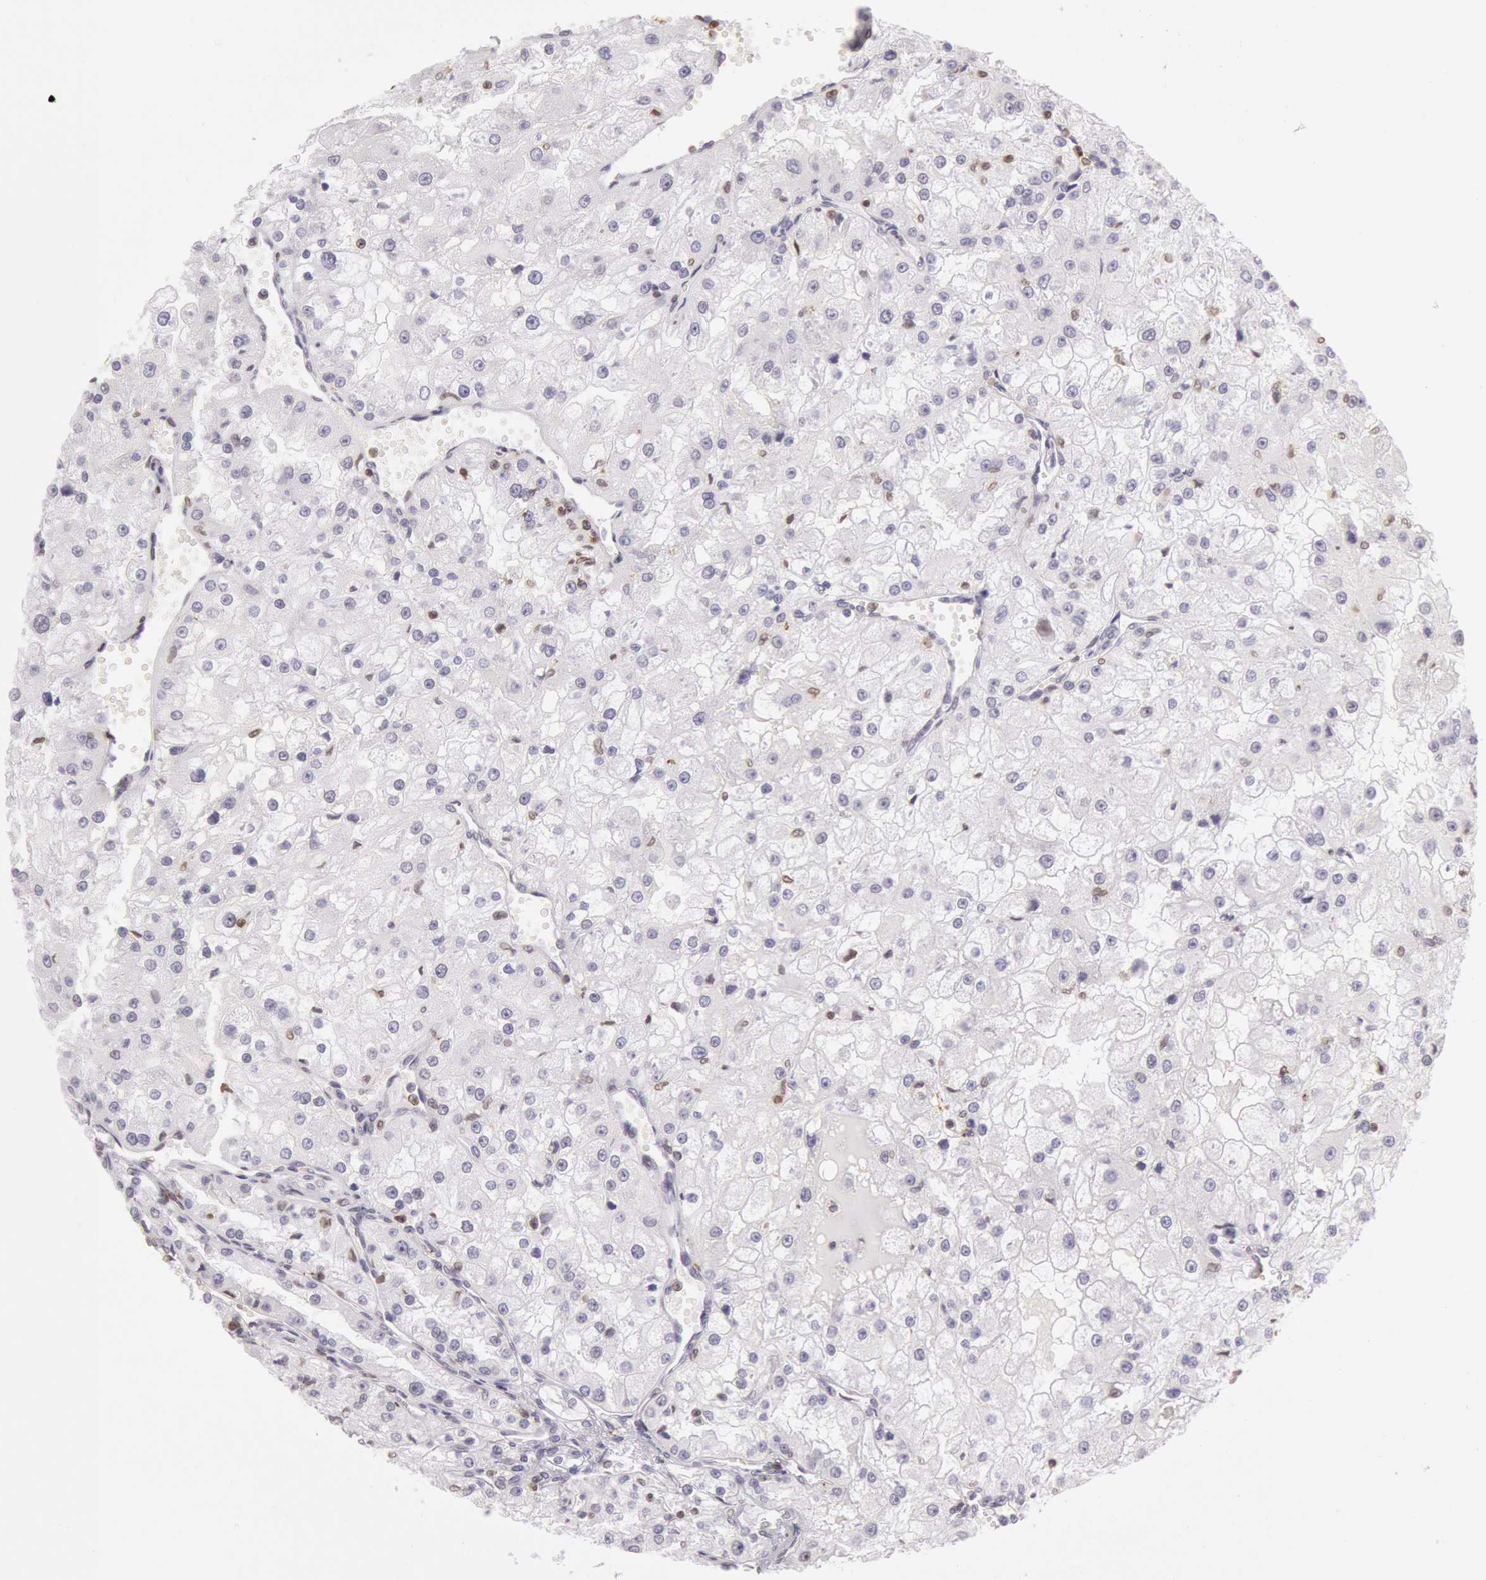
{"staining": {"intensity": "negative", "quantity": "none", "location": "none"}, "tissue": "renal cancer", "cell_type": "Tumor cells", "image_type": "cancer", "snomed": [{"axis": "morphology", "description": "Adenocarcinoma, NOS"}, {"axis": "topography", "description": "Kidney"}], "caption": "Protein analysis of adenocarcinoma (renal) shows no significant staining in tumor cells.", "gene": "HIF1A", "patient": {"sex": "female", "age": 74}}